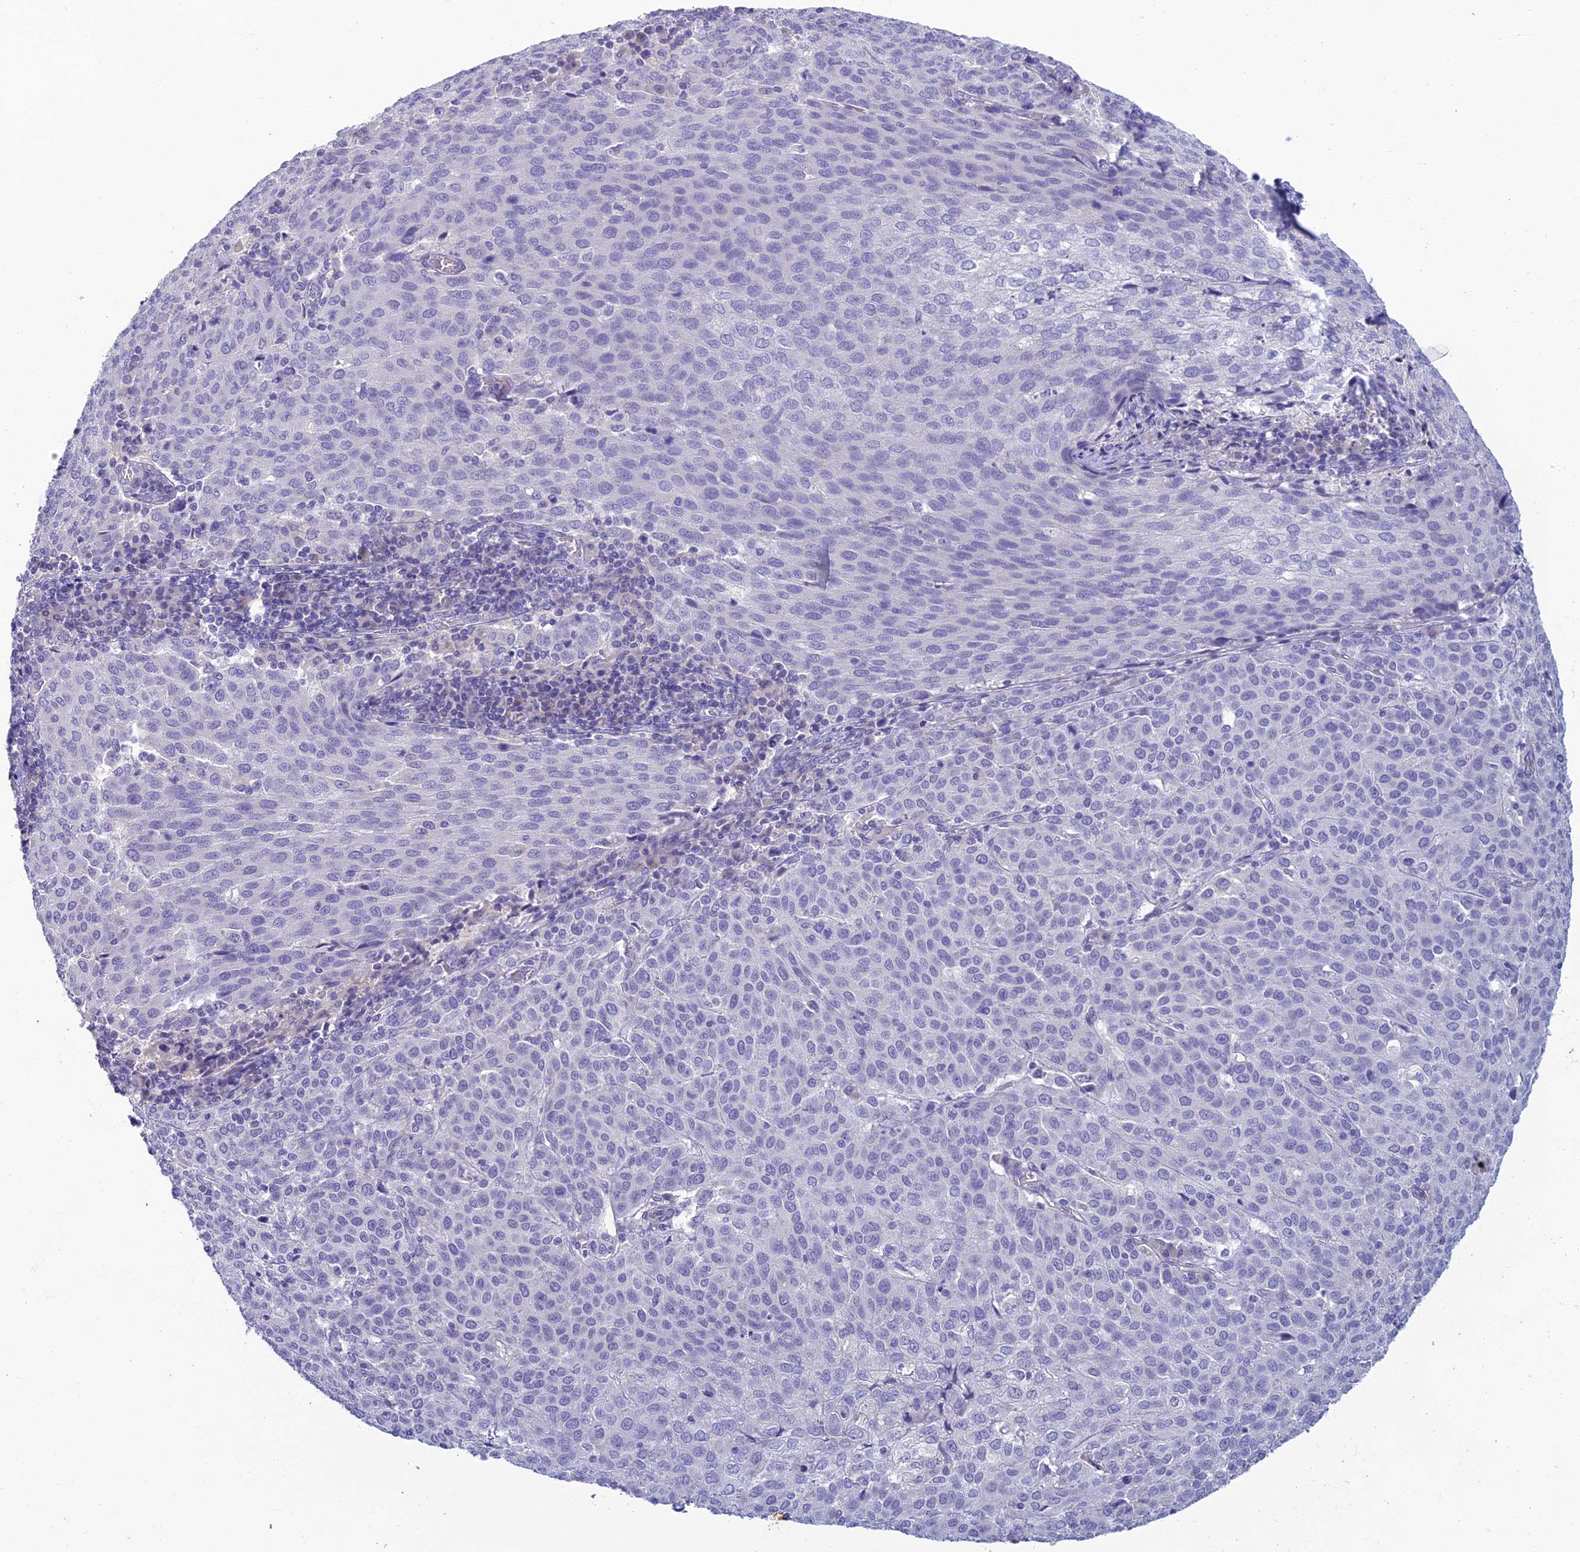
{"staining": {"intensity": "negative", "quantity": "none", "location": "none"}, "tissue": "cervical cancer", "cell_type": "Tumor cells", "image_type": "cancer", "snomed": [{"axis": "morphology", "description": "Squamous cell carcinoma, NOS"}, {"axis": "topography", "description": "Cervix"}], "caption": "Tumor cells show no significant protein positivity in squamous cell carcinoma (cervical).", "gene": "SLC25A41", "patient": {"sex": "female", "age": 46}}